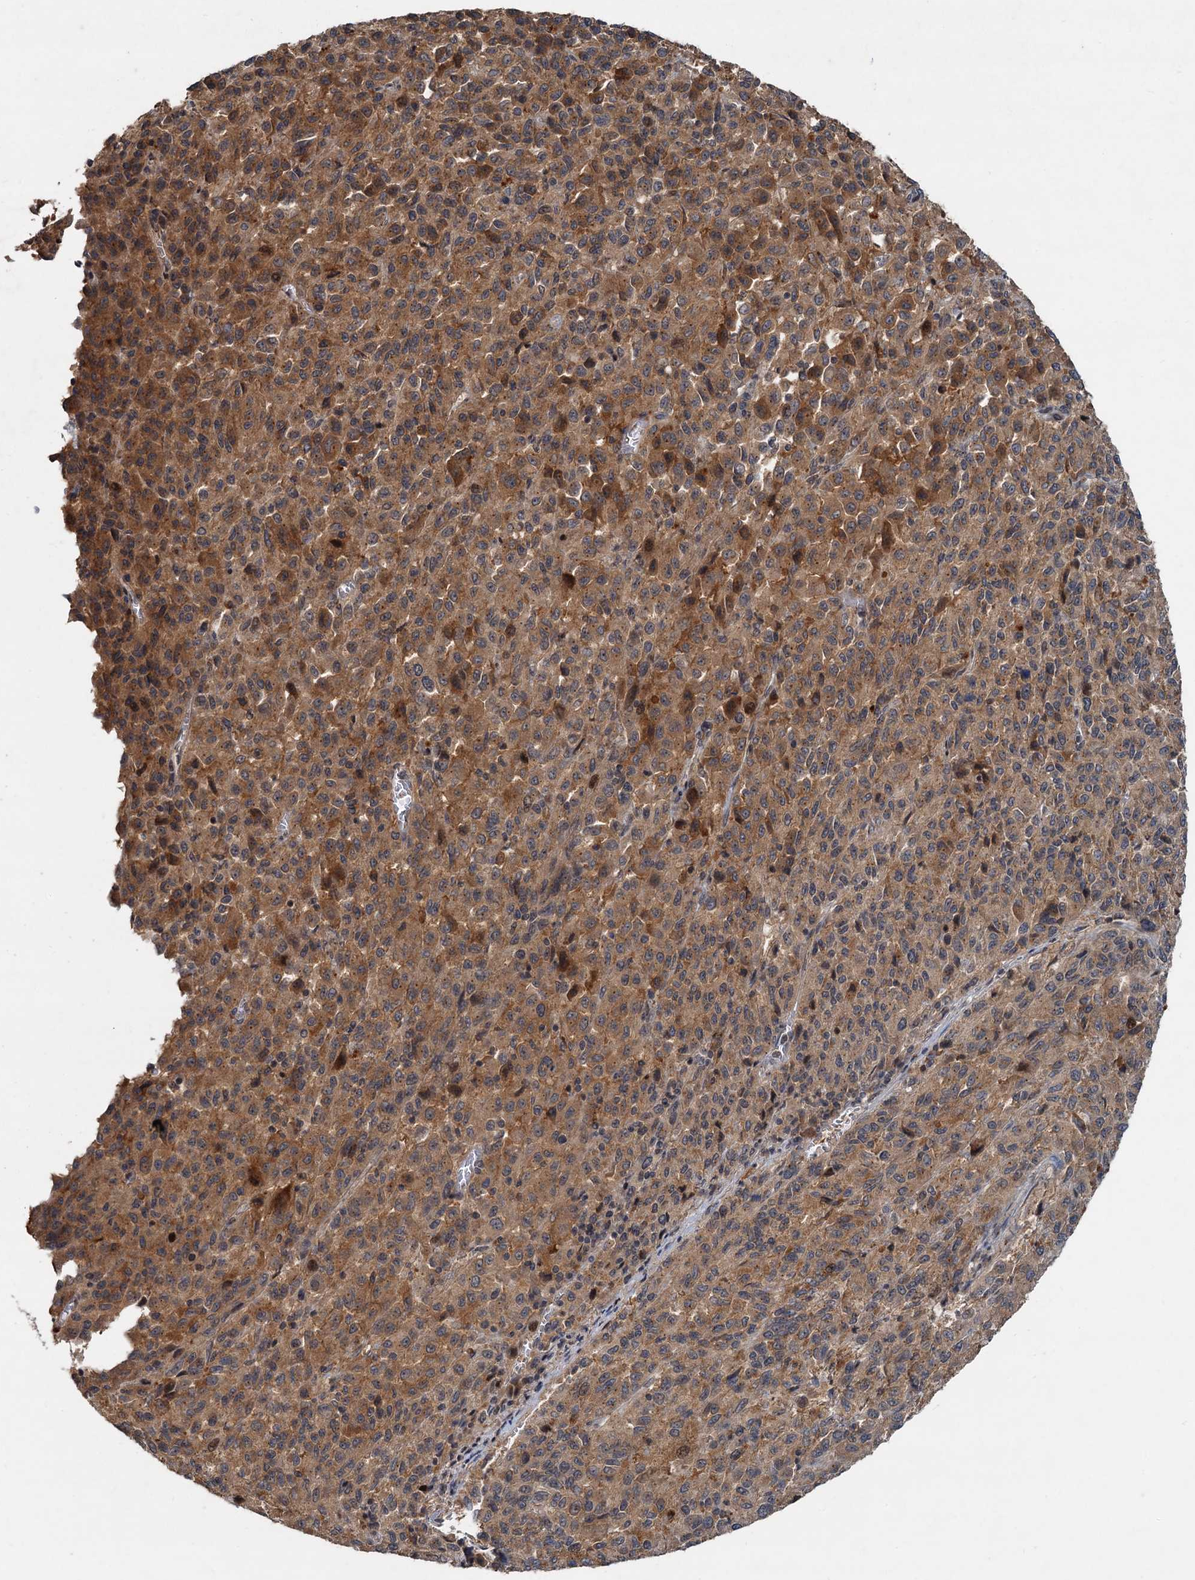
{"staining": {"intensity": "moderate", "quantity": ">75%", "location": "cytoplasmic/membranous"}, "tissue": "melanoma", "cell_type": "Tumor cells", "image_type": "cancer", "snomed": [{"axis": "morphology", "description": "Malignant melanoma, Metastatic site"}, {"axis": "topography", "description": "Lung"}], "caption": "Moderate cytoplasmic/membranous expression for a protein is seen in approximately >75% of tumor cells of melanoma using IHC.", "gene": "CEP68", "patient": {"sex": "male", "age": 64}}